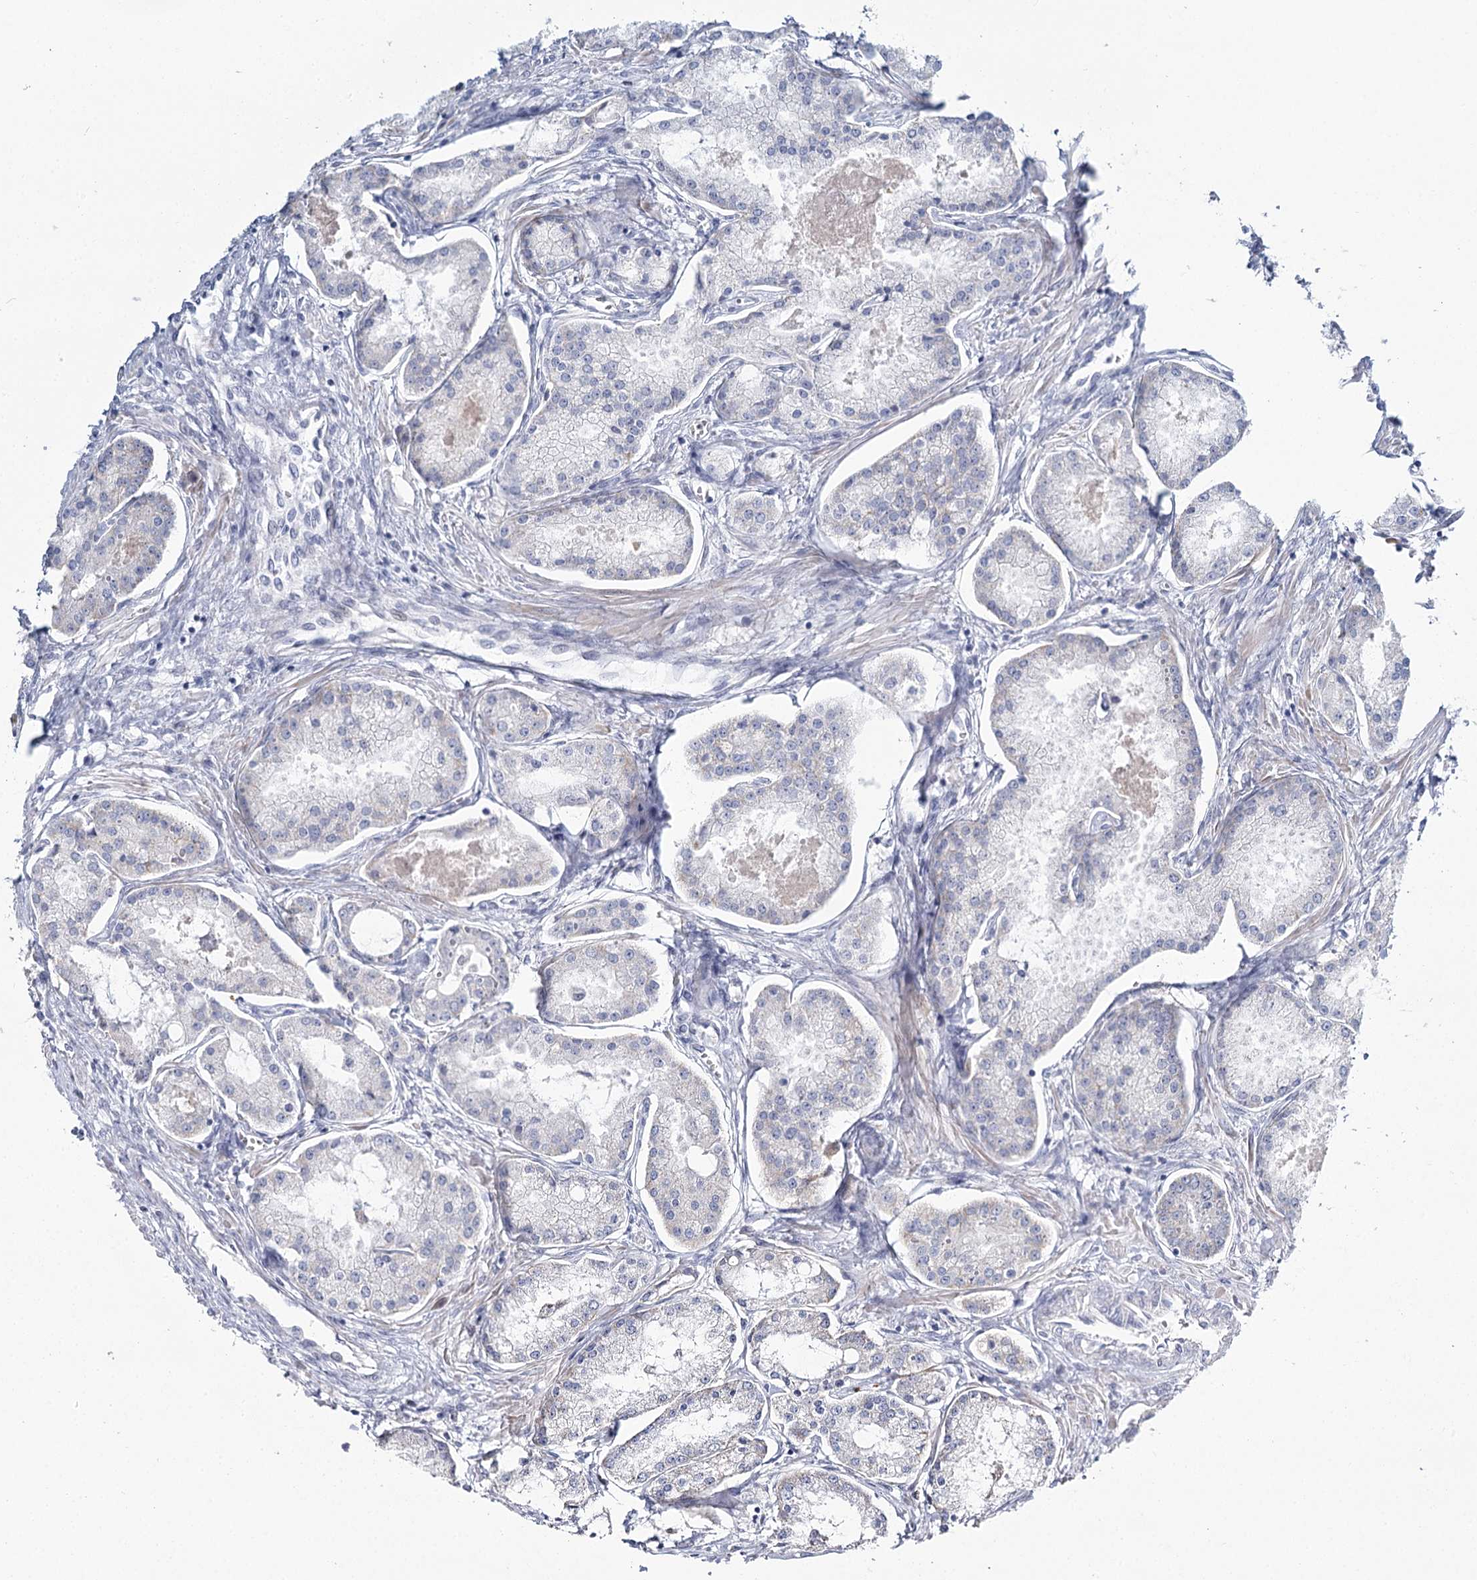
{"staining": {"intensity": "negative", "quantity": "none", "location": "none"}, "tissue": "prostate cancer", "cell_type": "Tumor cells", "image_type": "cancer", "snomed": [{"axis": "morphology", "description": "Adenocarcinoma, Low grade"}, {"axis": "topography", "description": "Prostate"}], "caption": "Prostate cancer stained for a protein using immunohistochemistry (IHC) shows no positivity tumor cells.", "gene": "IGSF3", "patient": {"sex": "male", "age": 68}}